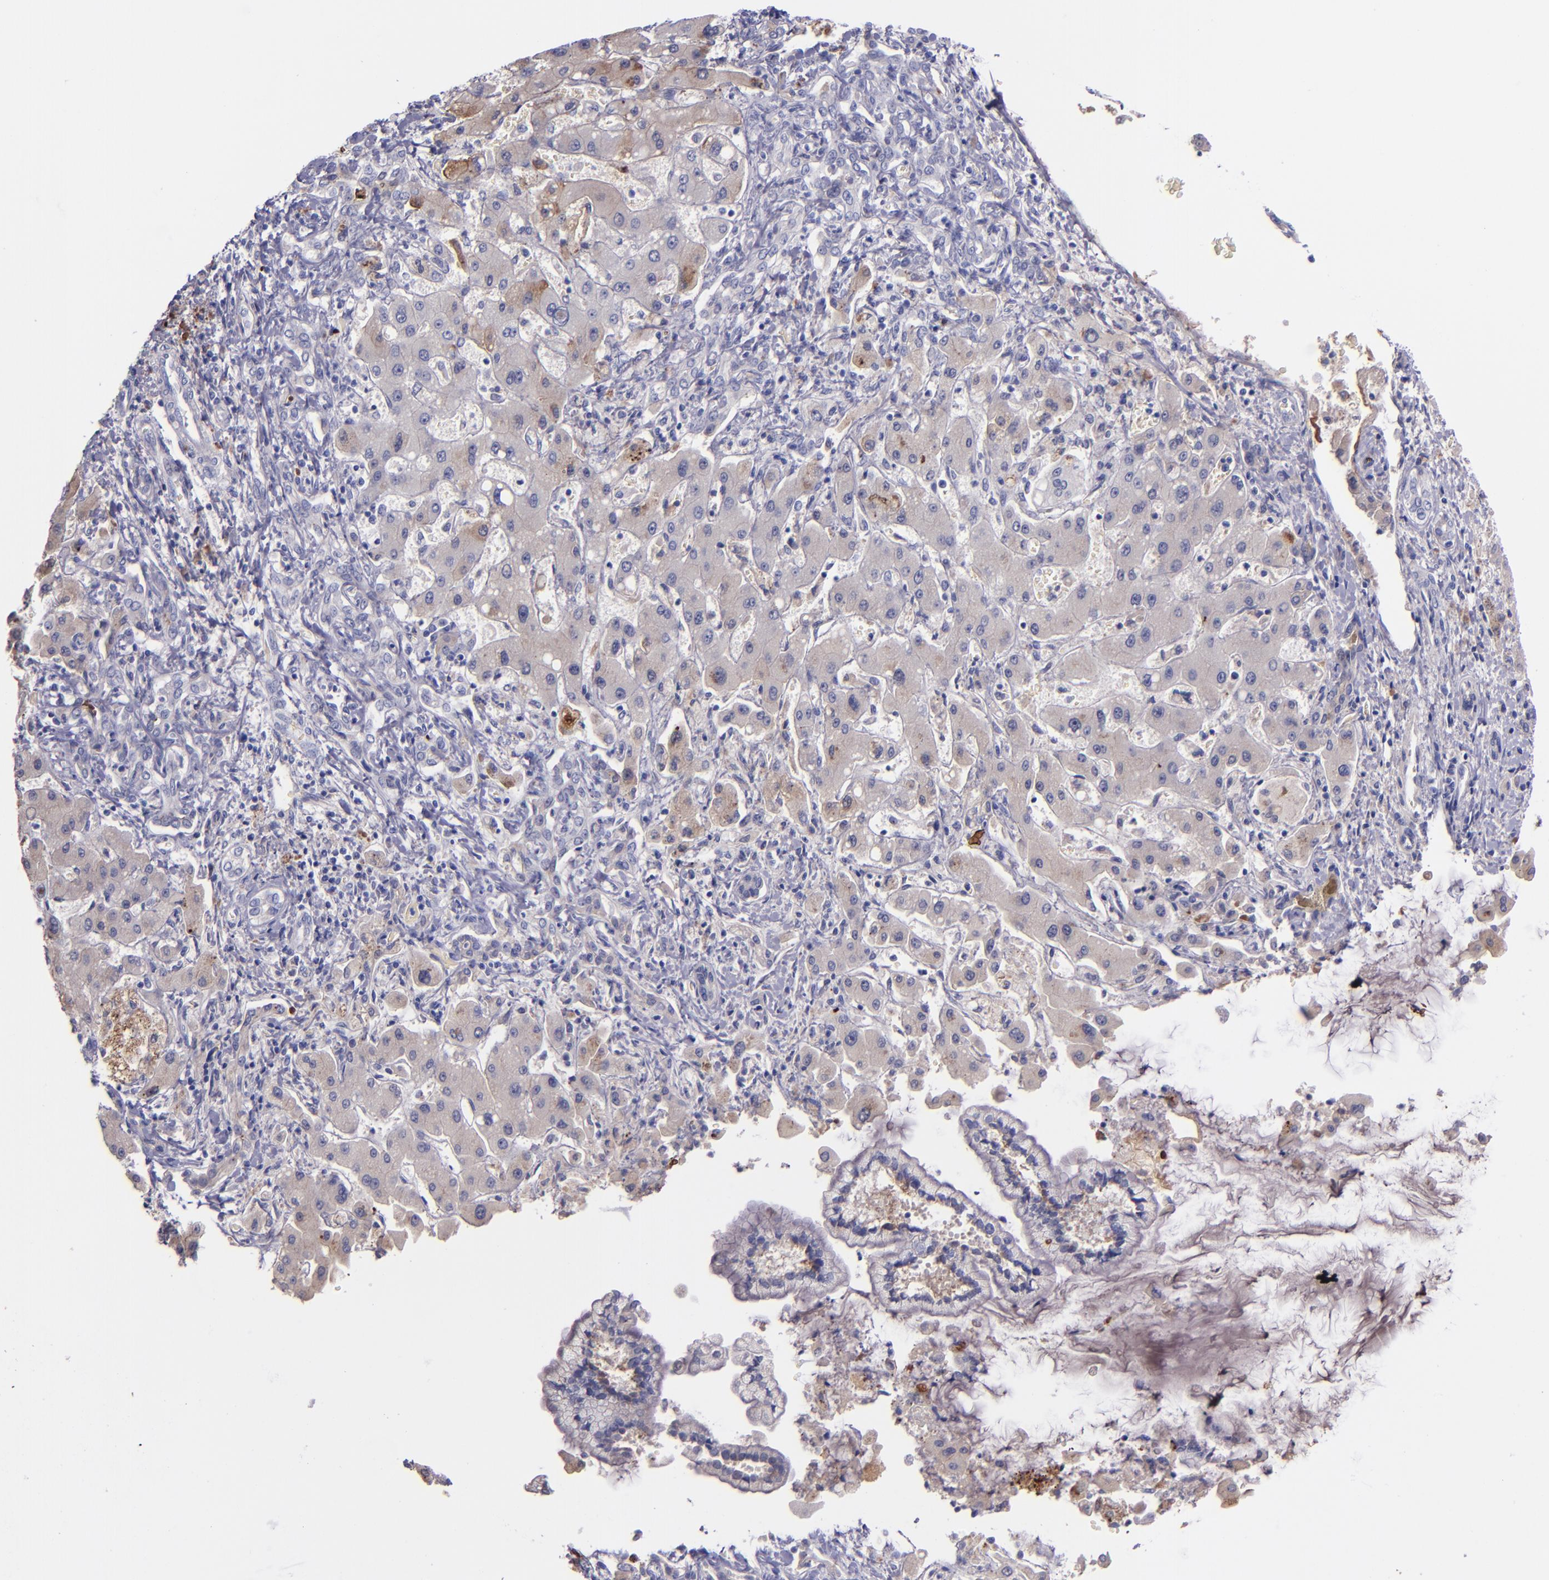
{"staining": {"intensity": "moderate", "quantity": "<25%", "location": "cytoplasmic/membranous"}, "tissue": "liver cancer", "cell_type": "Tumor cells", "image_type": "cancer", "snomed": [{"axis": "morphology", "description": "Cholangiocarcinoma"}, {"axis": "topography", "description": "Liver"}], "caption": "DAB immunohistochemical staining of human liver cancer (cholangiocarcinoma) exhibits moderate cytoplasmic/membranous protein expression in about <25% of tumor cells.", "gene": "KNG1", "patient": {"sex": "male", "age": 50}}